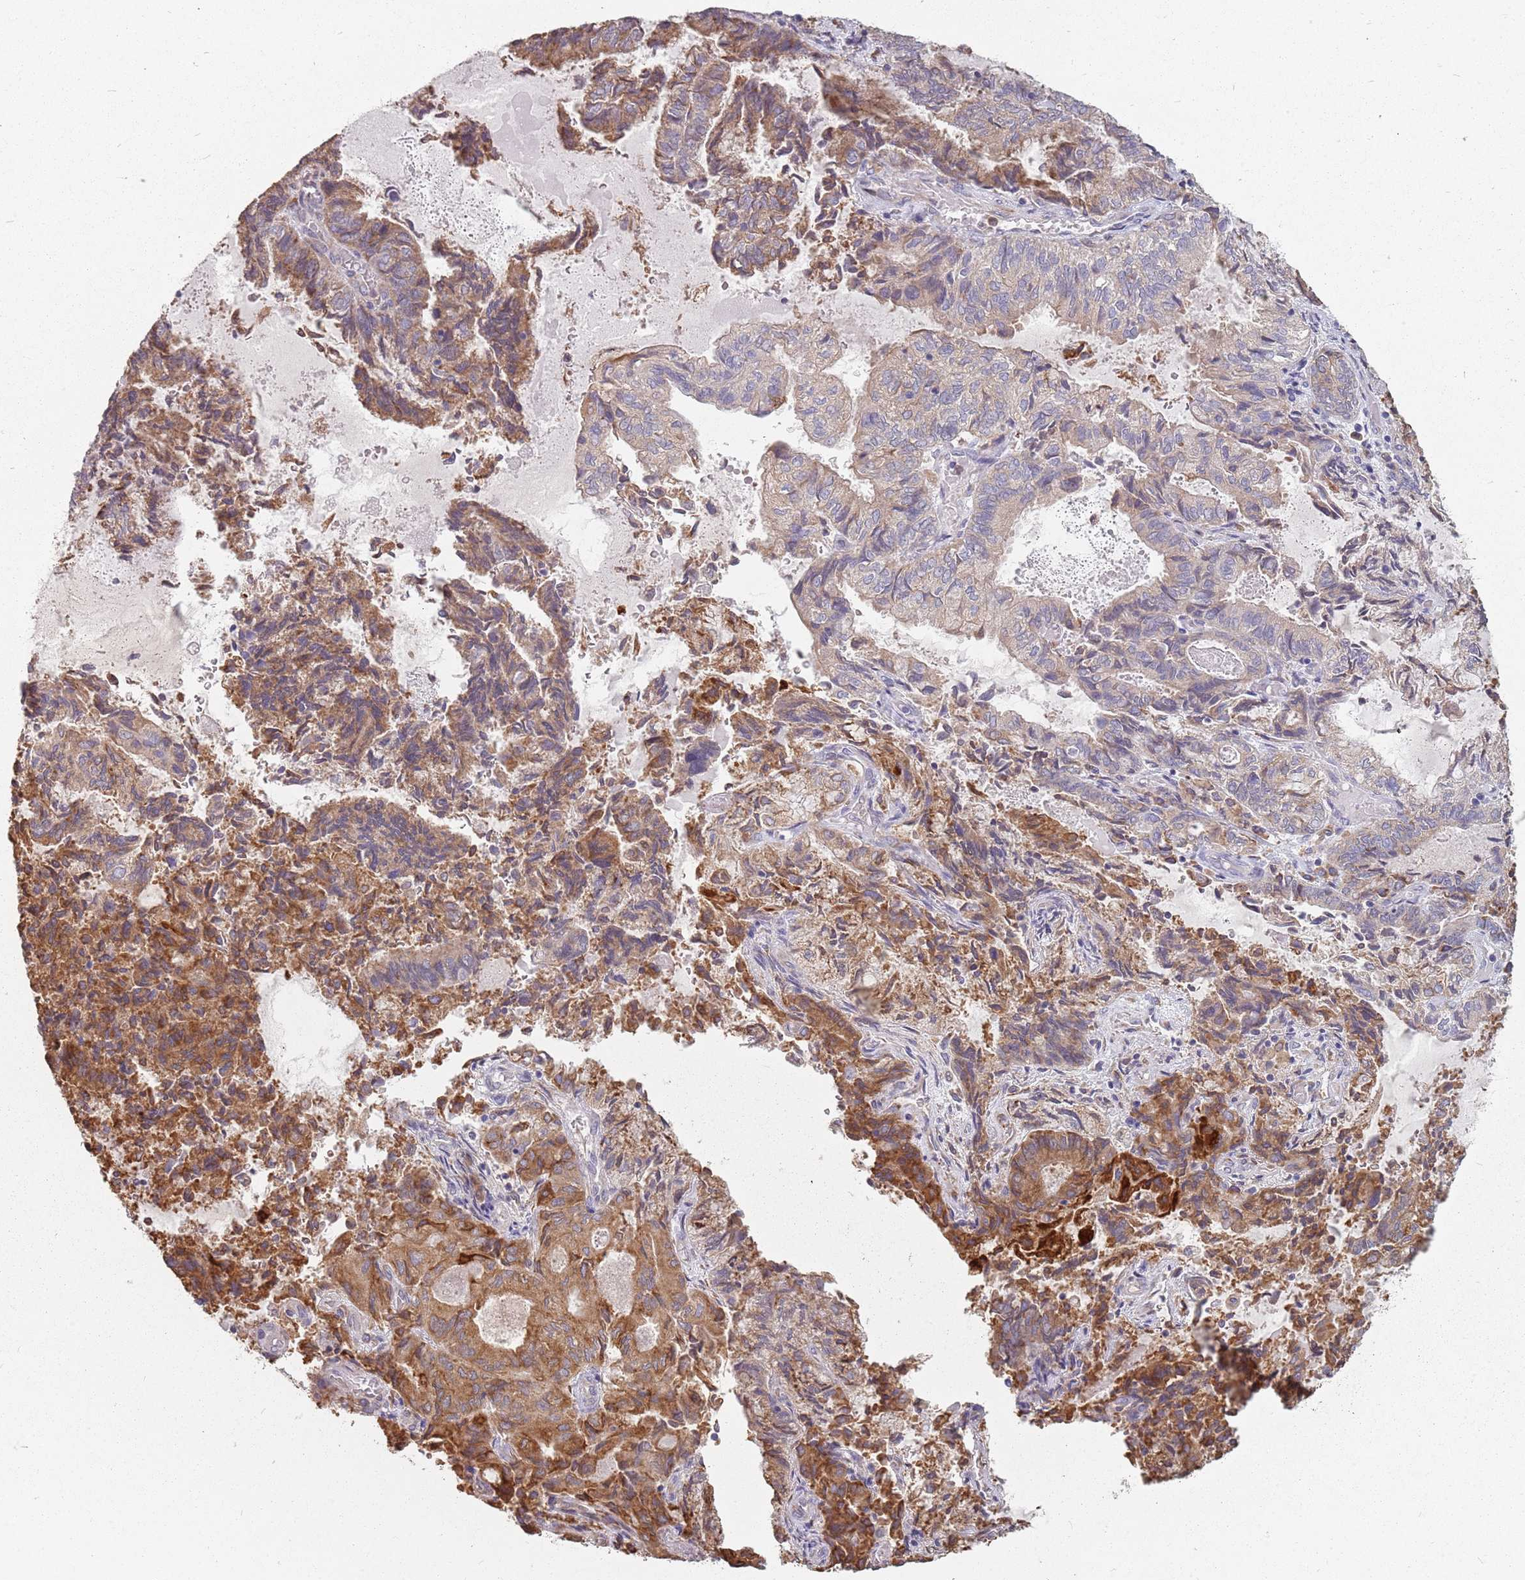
{"staining": {"intensity": "moderate", "quantity": ">75%", "location": "cytoplasmic/membranous"}, "tissue": "endometrial cancer", "cell_type": "Tumor cells", "image_type": "cancer", "snomed": [{"axis": "morphology", "description": "Adenocarcinoma, NOS"}, {"axis": "topography", "description": "Endometrium"}], "caption": "This is a photomicrograph of immunohistochemistry staining of endometrial cancer, which shows moderate staining in the cytoplasmic/membranous of tumor cells.", "gene": "RPS9", "patient": {"sex": "female", "age": 80}}